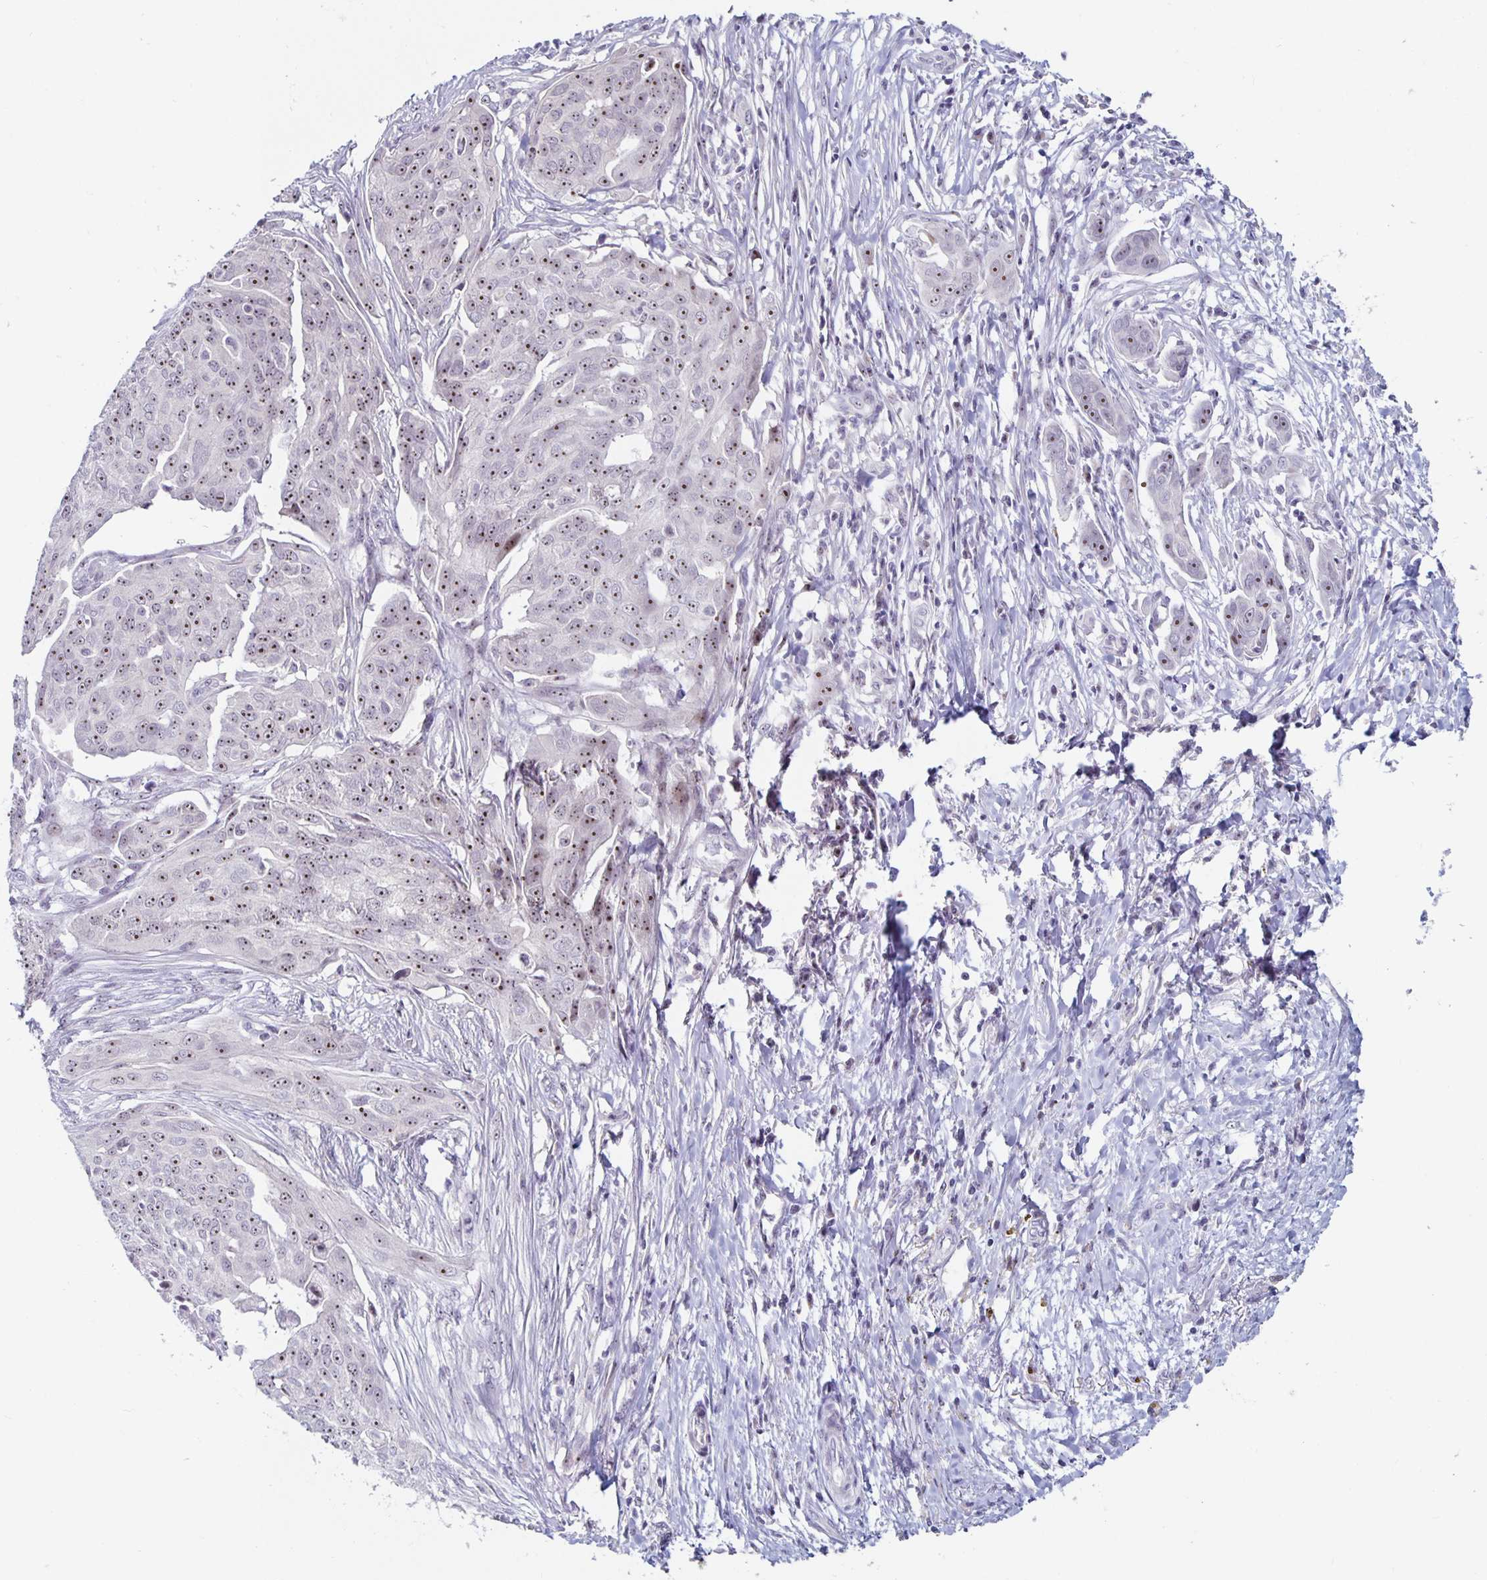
{"staining": {"intensity": "moderate", "quantity": ">75%", "location": "nuclear"}, "tissue": "ovarian cancer", "cell_type": "Tumor cells", "image_type": "cancer", "snomed": [{"axis": "morphology", "description": "Carcinoma, endometroid"}, {"axis": "topography", "description": "Ovary"}], "caption": "This is a histology image of immunohistochemistry staining of ovarian cancer, which shows moderate expression in the nuclear of tumor cells.", "gene": "NUP85", "patient": {"sex": "female", "age": 70}}